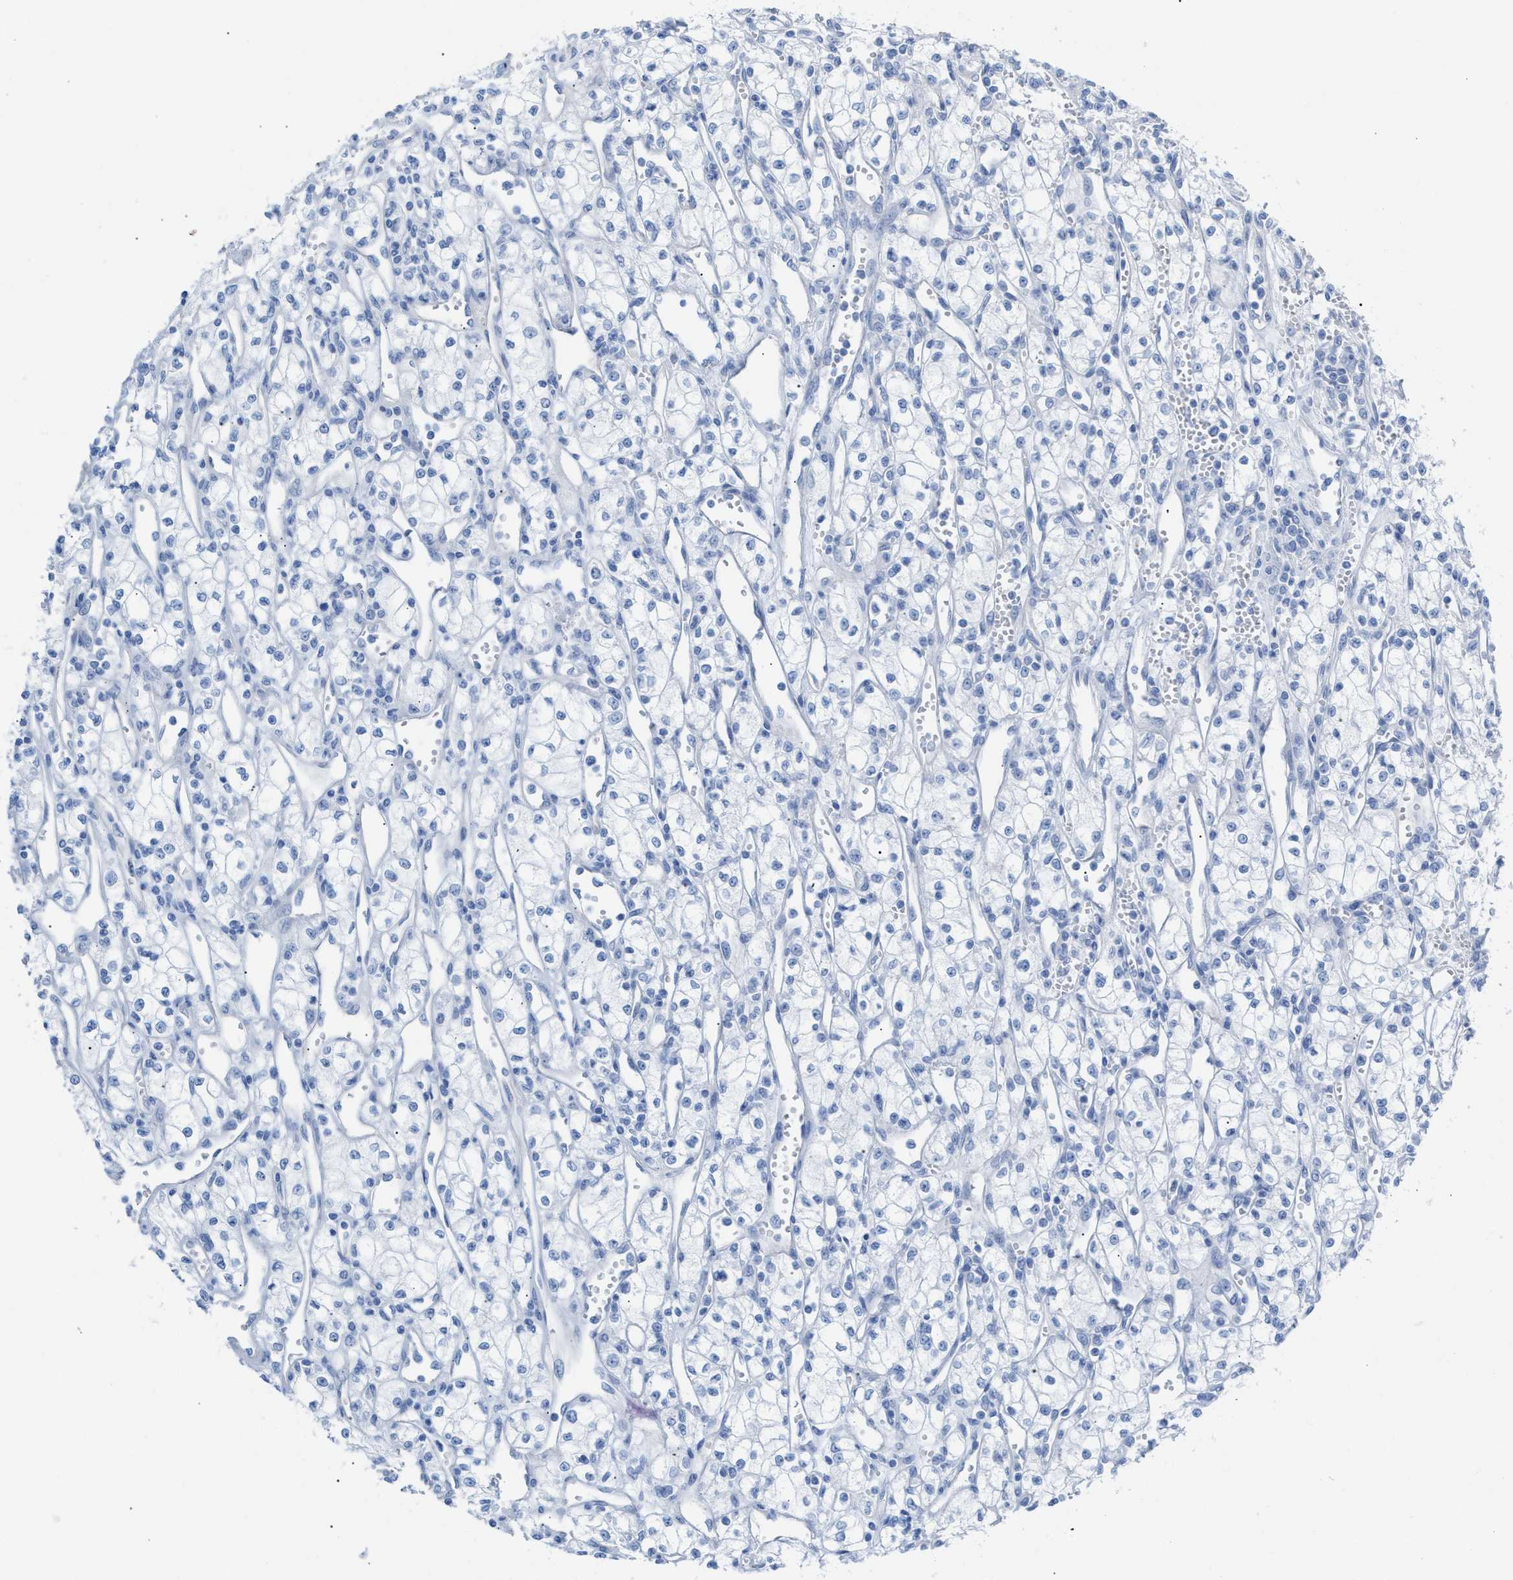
{"staining": {"intensity": "negative", "quantity": "none", "location": "none"}, "tissue": "renal cancer", "cell_type": "Tumor cells", "image_type": "cancer", "snomed": [{"axis": "morphology", "description": "Adenocarcinoma, NOS"}, {"axis": "topography", "description": "Kidney"}], "caption": "Immunohistochemistry image of neoplastic tissue: human renal cancer (adenocarcinoma) stained with DAB (3,3'-diaminobenzidine) shows no significant protein expression in tumor cells. (DAB (3,3'-diaminobenzidine) immunohistochemistry (IHC) with hematoxylin counter stain).", "gene": "CPA1", "patient": {"sex": "male", "age": 59}}